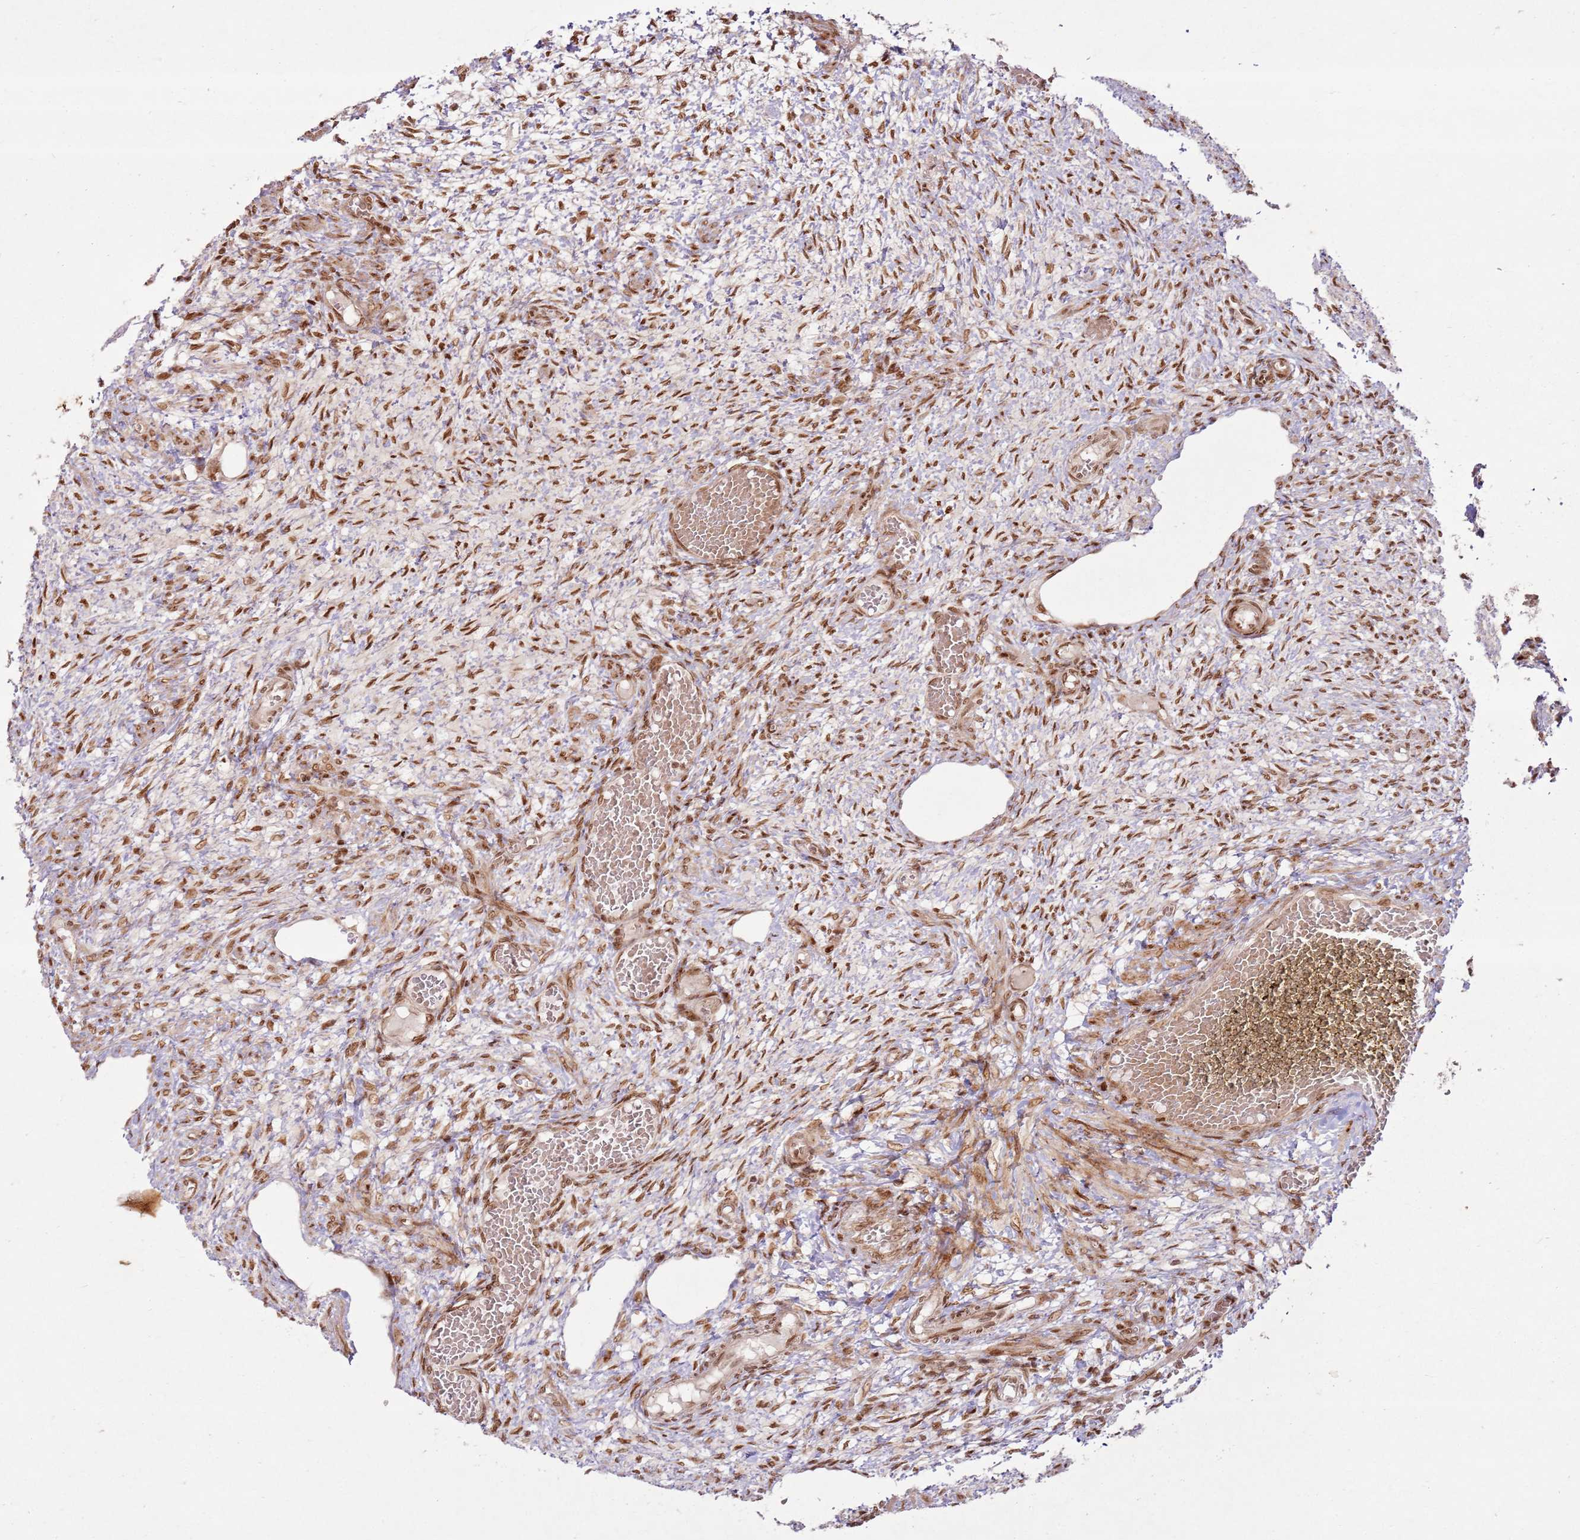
{"staining": {"intensity": "moderate", "quantity": ">75%", "location": "nuclear"}, "tissue": "ovary", "cell_type": "Ovarian stroma cells", "image_type": "normal", "snomed": [{"axis": "morphology", "description": "Normal tissue, NOS"}, {"axis": "topography", "description": "Ovary"}], "caption": "Immunohistochemistry (DAB (3,3'-diaminobenzidine)) staining of unremarkable human ovary exhibits moderate nuclear protein expression in approximately >75% of ovarian stroma cells. (DAB (3,3'-diaminobenzidine) IHC with brightfield microscopy, high magnification).", "gene": "KLHL36", "patient": {"sex": "female", "age": 27}}